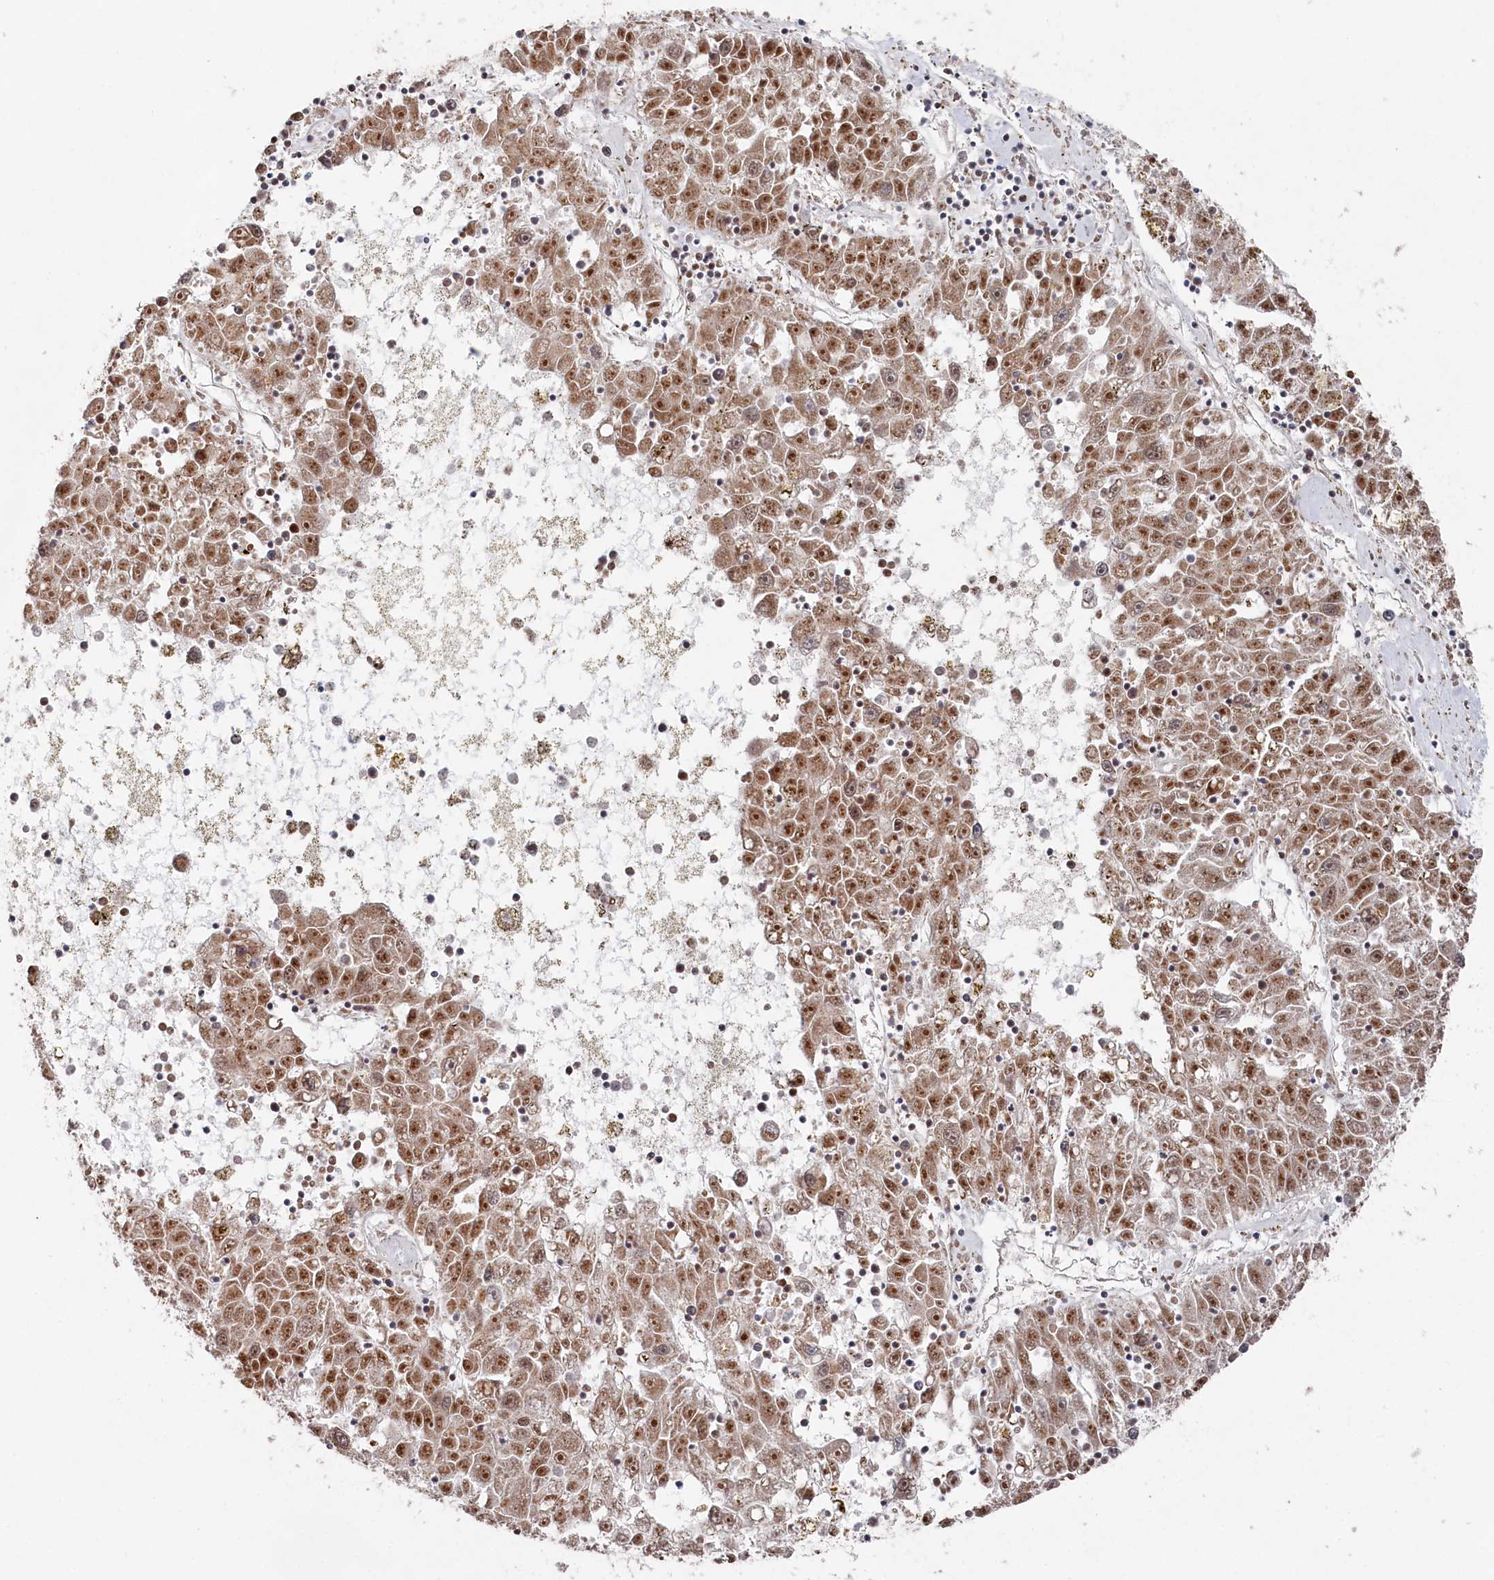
{"staining": {"intensity": "moderate", "quantity": ">75%", "location": "cytoplasmic/membranous,nuclear"}, "tissue": "liver cancer", "cell_type": "Tumor cells", "image_type": "cancer", "snomed": [{"axis": "morphology", "description": "Carcinoma, Hepatocellular, NOS"}, {"axis": "topography", "description": "Liver"}], "caption": "Immunohistochemistry (IHC) (DAB) staining of liver hepatocellular carcinoma displays moderate cytoplasmic/membranous and nuclear protein positivity in about >75% of tumor cells.", "gene": "WAPL", "patient": {"sex": "male", "age": 49}}